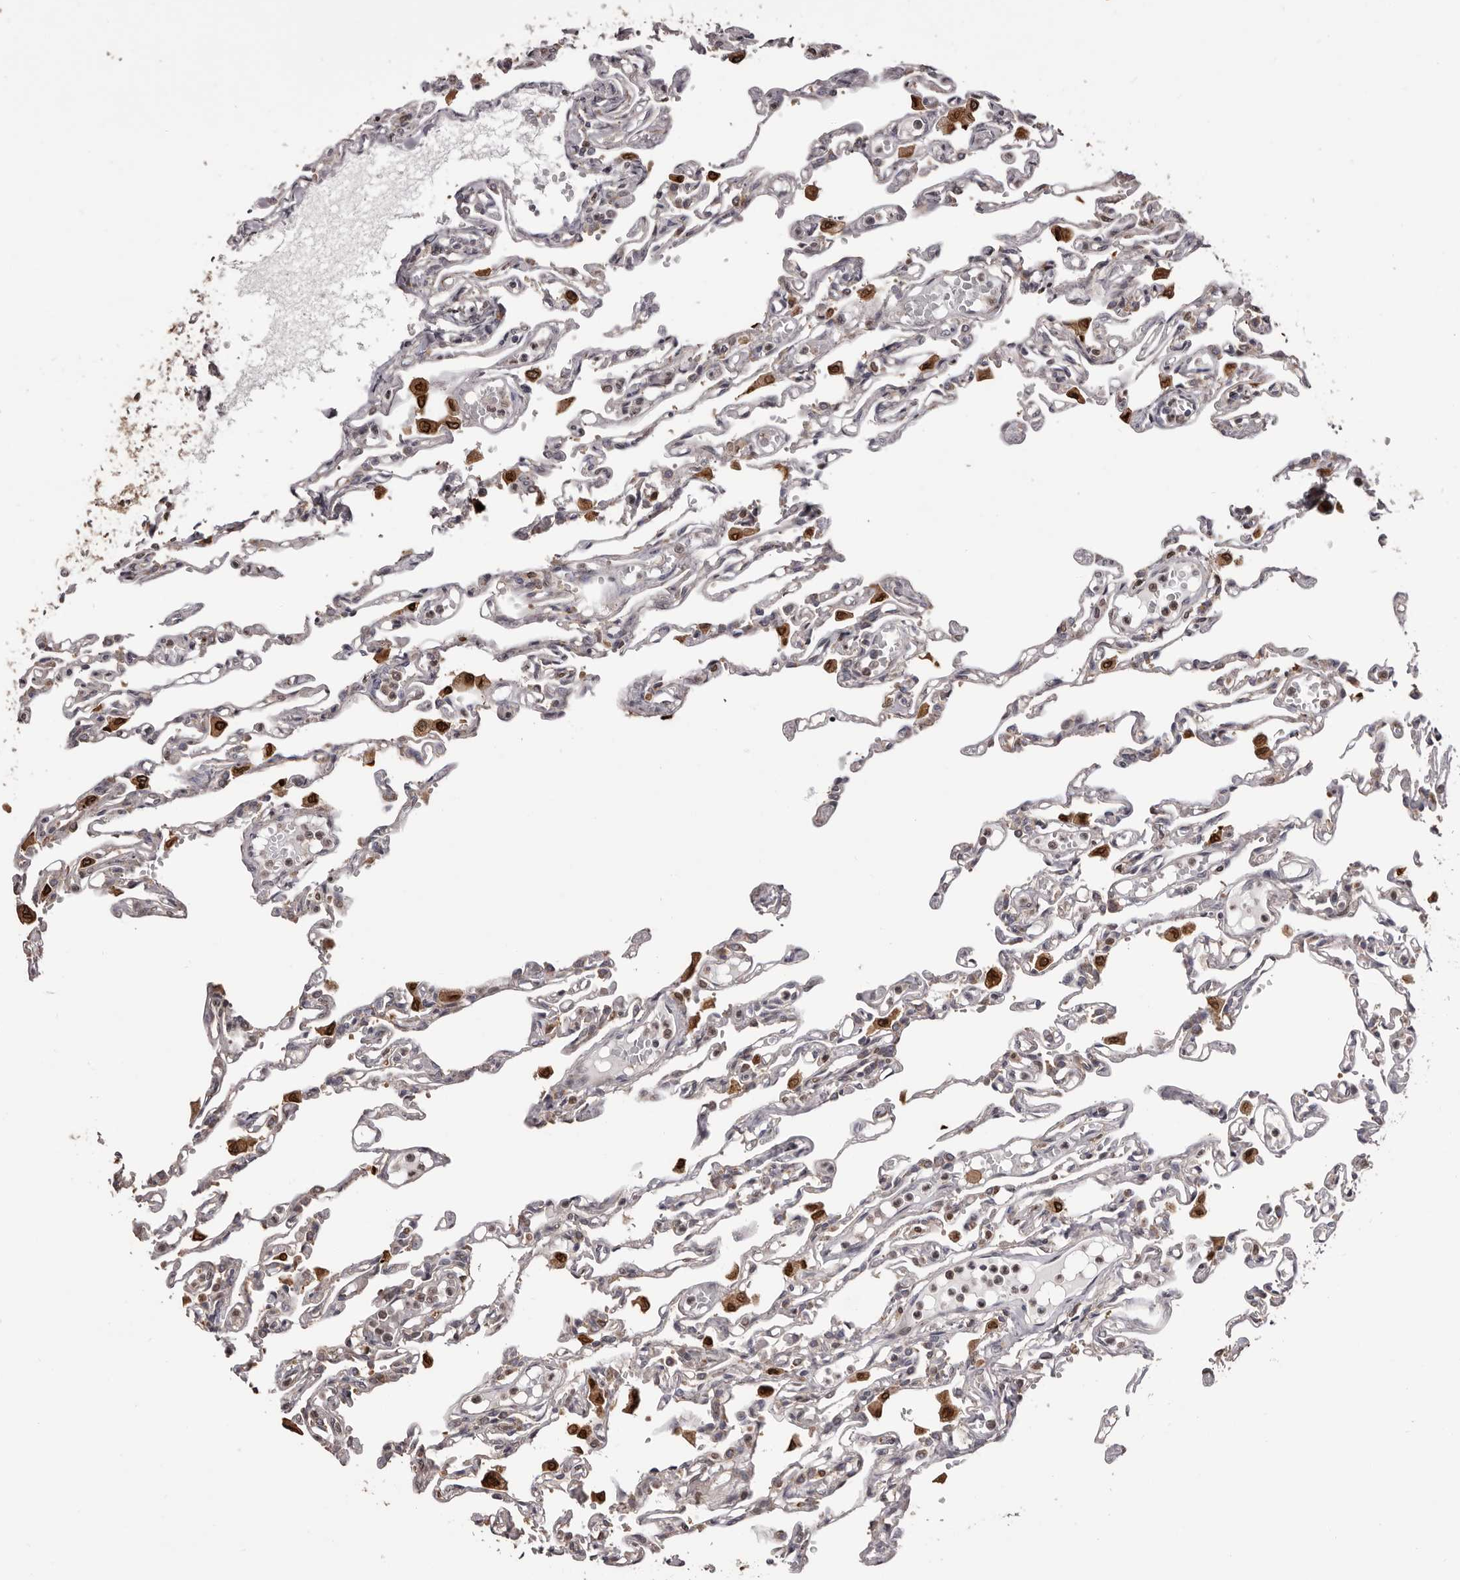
{"staining": {"intensity": "weak", "quantity": "<25%", "location": "cytoplasmic/membranous"}, "tissue": "lung", "cell_type": "Alveolar cells", "image_type": "normal", "snomed": [{"axis": "morphology", "description": "Normal tissue, NOS"}, {"axis": "topography", "description": "Lung"}], "caption": "A high-resolution image shows immunohistochemistry staining of unremarkable lung, which exhibits no significant expression in alveolar cells.", "gene": "ZCCHC7", "patient": {"sex": "male", "age": 21}}